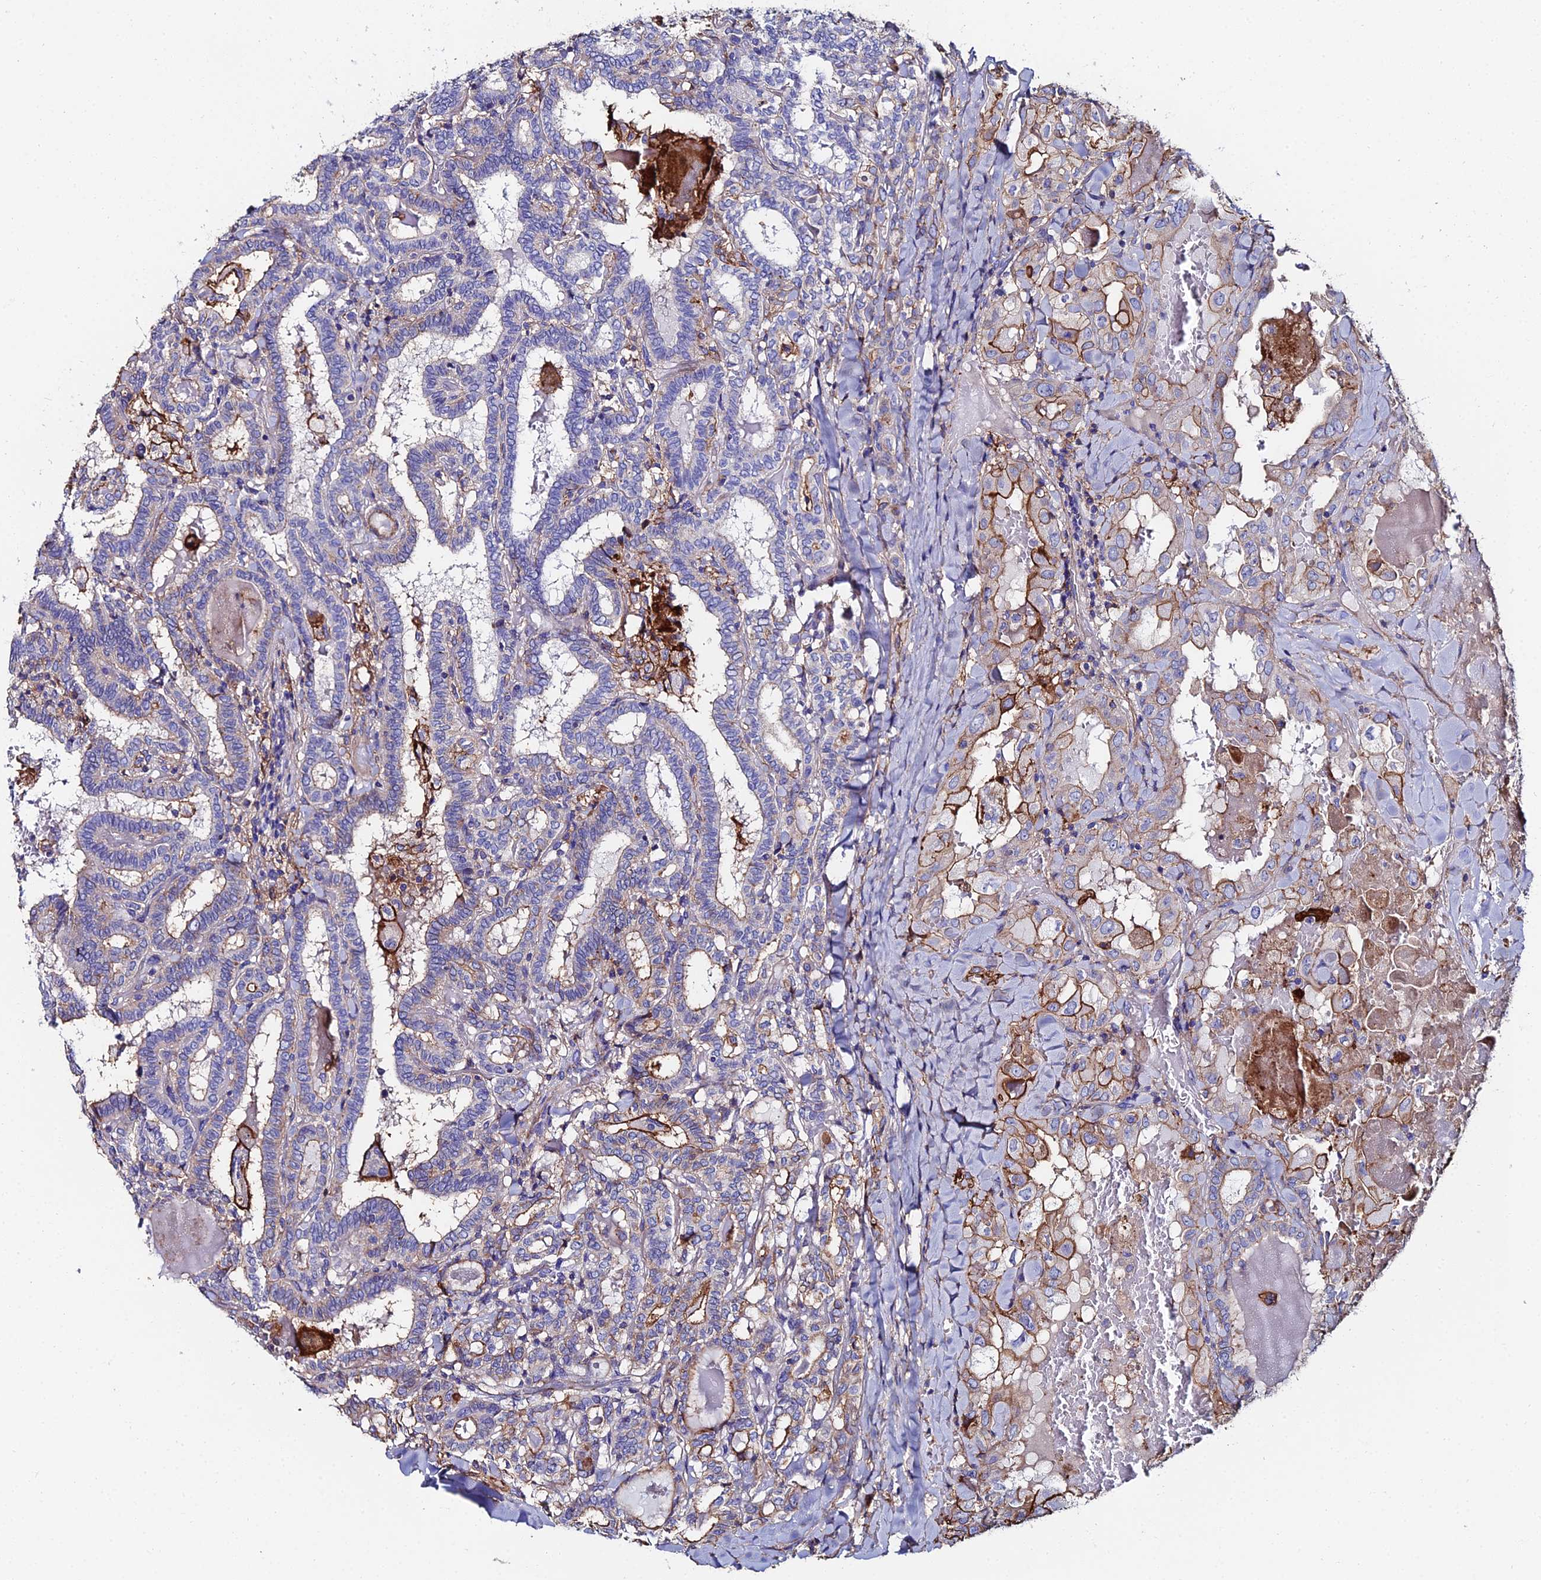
{"staining": {"intensity": "moderate", "quantity": "<25%", "location": "cytoplasmic/membranous"}, "tissue": "thyroid cancer", "cell_type": "Tumor cells", "image_type": "cancer", "snomed": [{"axis": "morphology", "description": "Papillary adenocarcinoma, NOS"}, {"axis": "topography", "description": "Thyroid gland"}], "caption": "Immunohistochemistry (IHC) of thyroid papillary adenocarcinoma exhibits low levels of moderate cytoplasmic/membranous positivity in about <25% of tumor cells.", "gene": "C6", "patient": {"sex": "female", "age": 72}}